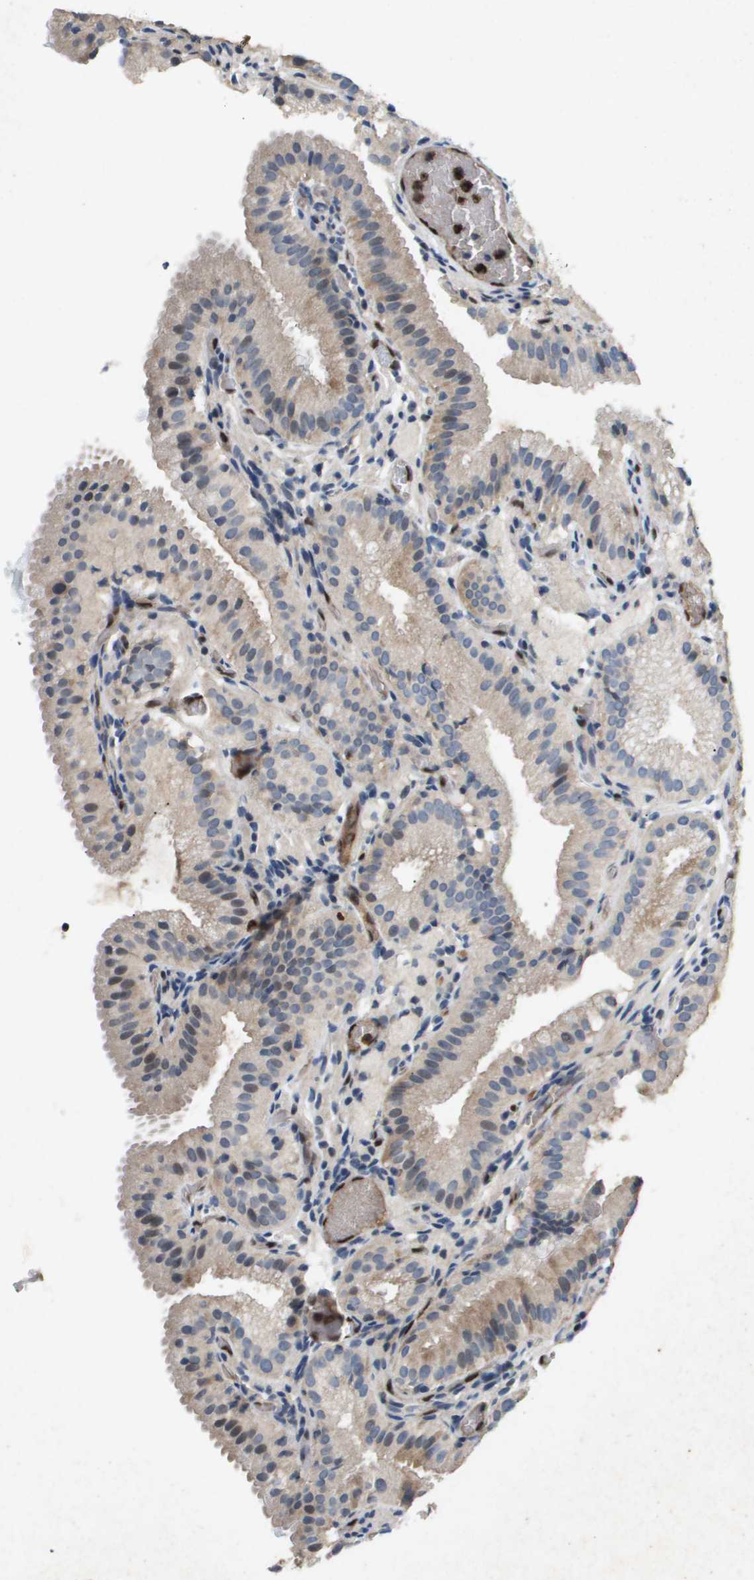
{"staining": {"intensity": "weak", "quantity": "<25%", "location": "cytoplasmic/membranous"}, "tissue": "gallbladder", "cell_type": "Glandular cells", "image_type": "normal", "snomed": [{"axis": "morphology", "description": "Normal tissue, NOS"}, {"axis": "topography", "description": "Gallbladder"}], "caption": "Micrograph shows no protein staining in glandular cells of normal gallbladder.", "gene": "ERG", "patient": {"sex": "male", "age": 54}}